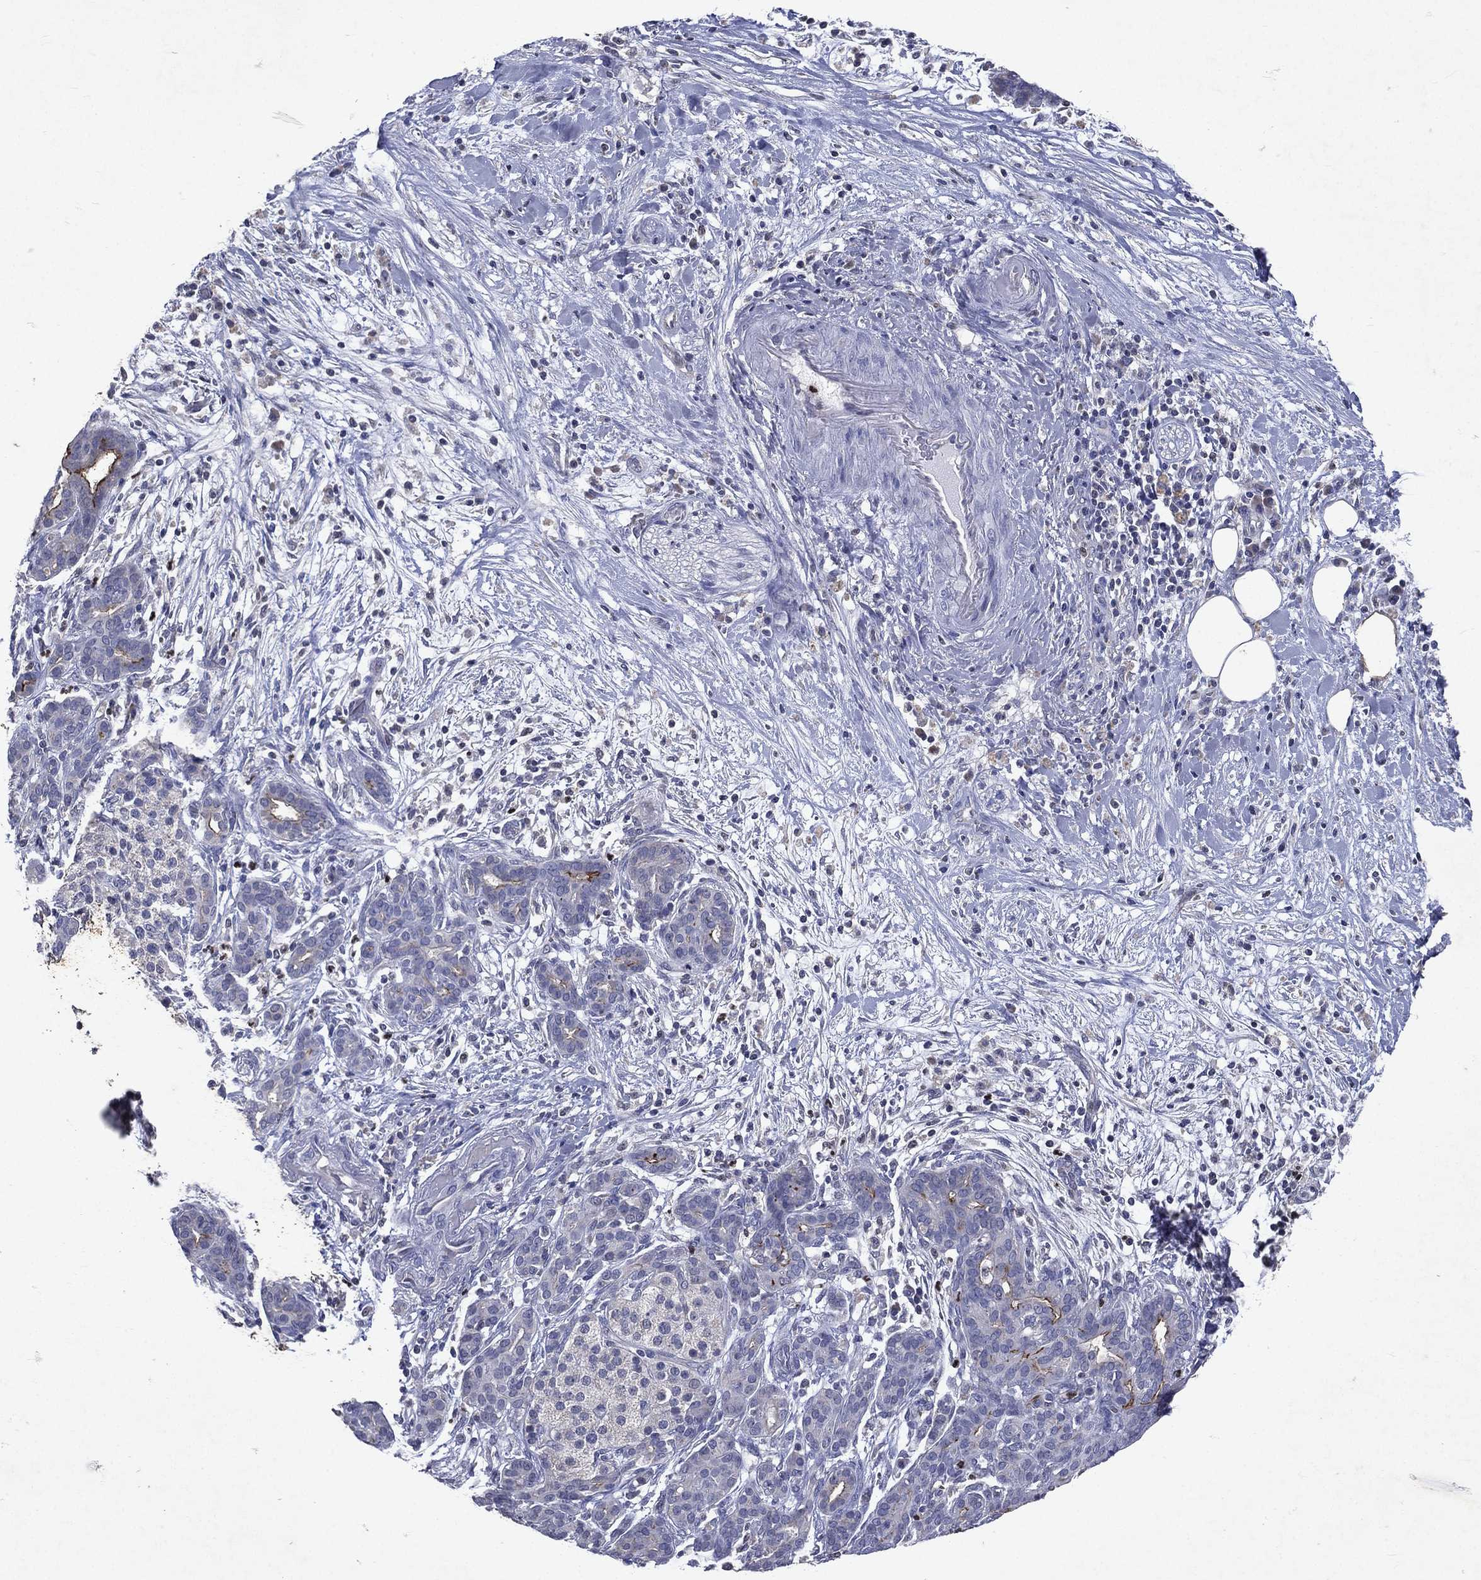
{"staining": {"intensity": "strong", "quantity": "<25%", "location": "cytoplasmic/membranous"}, "tissue": "pancreatic cancer", "cell_type": "Tumor cells", "image_type": "cancer", "snomed": [{"axis": "morphology", "description": "Adenocarcinoma, NOS"}, {"axis": "topography", "description": "Pancreas"}], "caption": "Brown immunohistochemical staining in human pancreatic cancer shows strong cytoplasmic/membranous expression in about <25% of tumor cells.", "gene": "SLC34A2", "patient": {"sex": "male", "age": 44}}